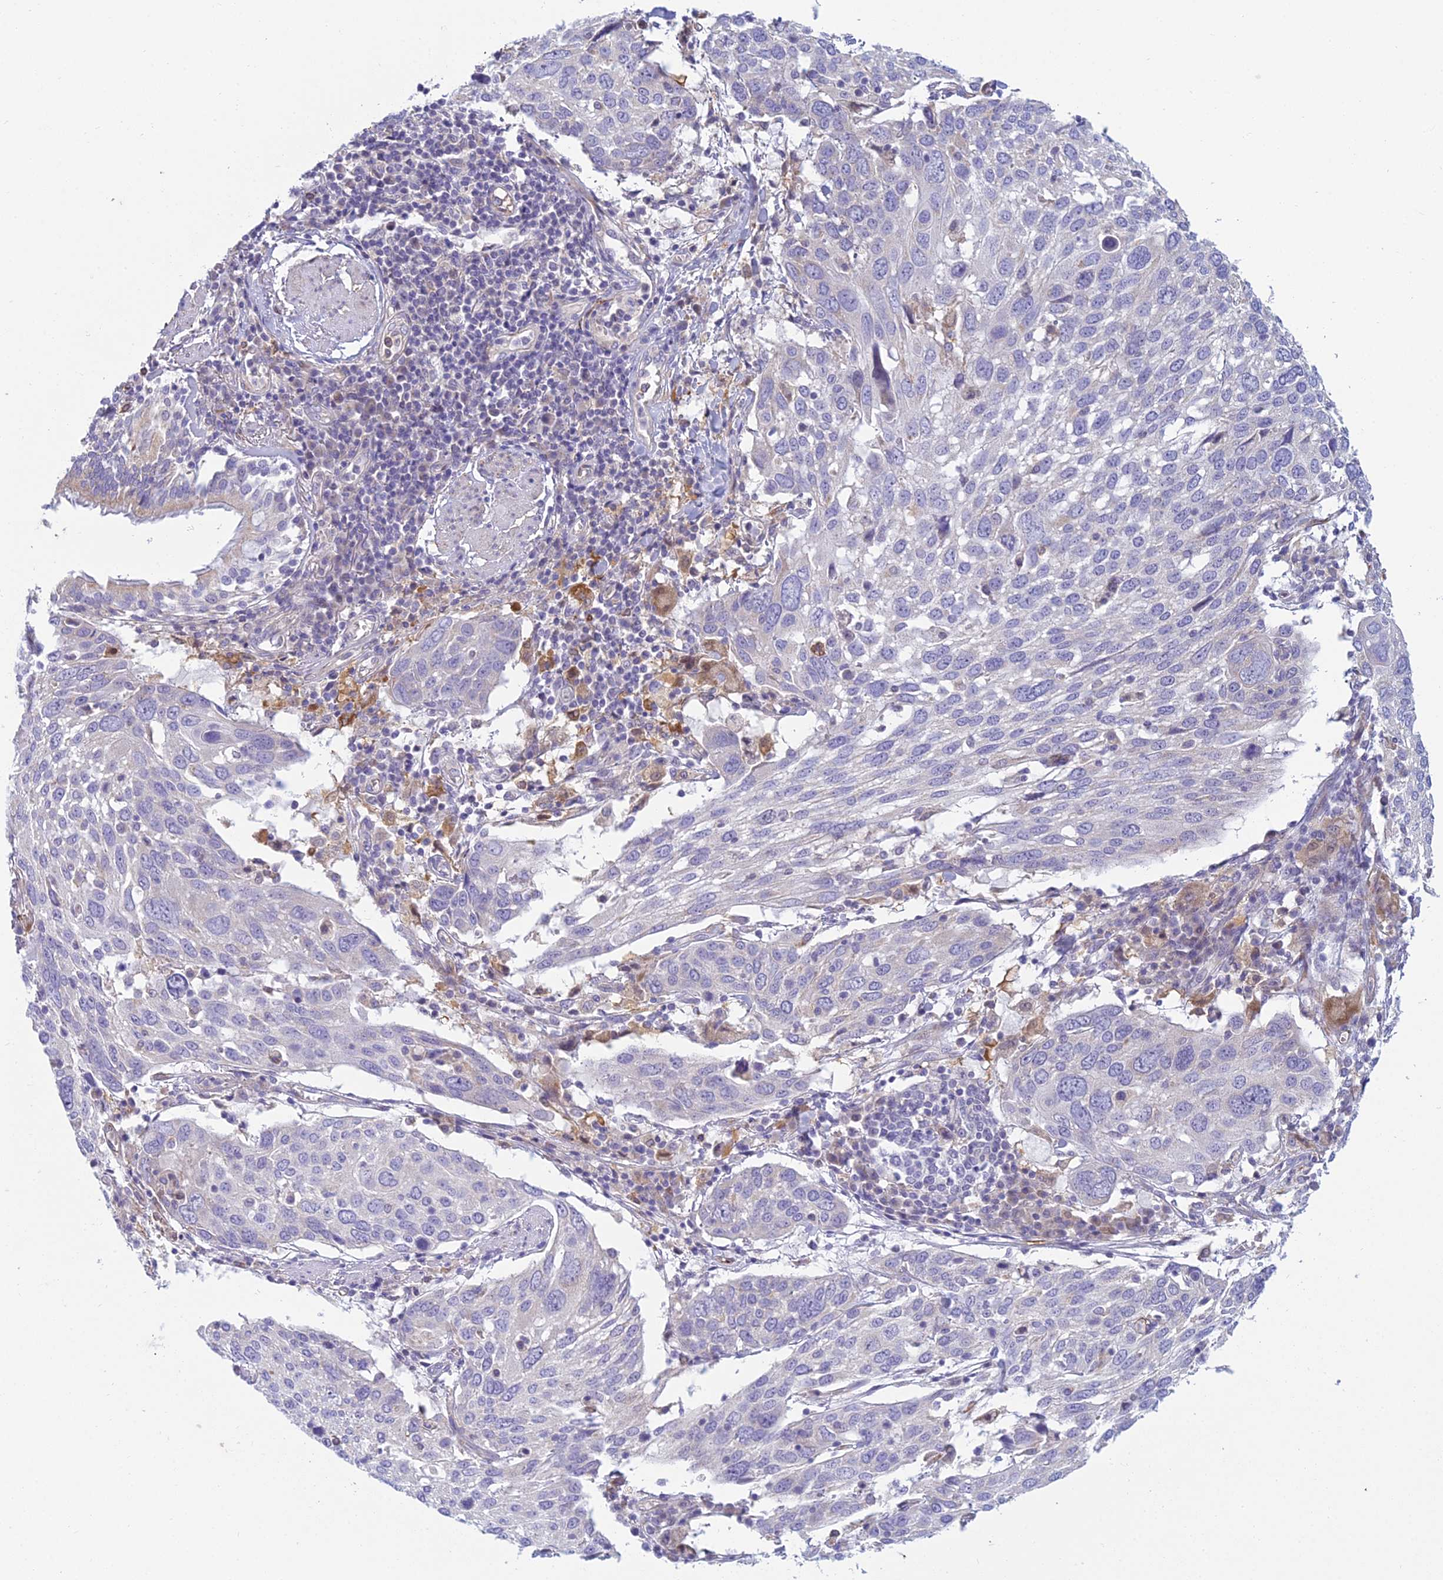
{"staining": {"intensity": "negative", "quantity": "none", "location": "none"}, "tissue": "lung cancer", "cell_type": "Tumor cells", "image_type": "cancer", "snomed": [{"axis": "morphology", "description": "Squamous cell carcinoma, NOS"}, {"axis": "topography", "description": "Lung"}], "caption": "The micrograph exhibits no significant expression in tumor cells of squamous cell carcinoma (lung). (Brightfield microscopy of DAB immunohistochemistry at high magnification).", "gene": "DUS2", "patient": {"sex": "male", "age": 65}}